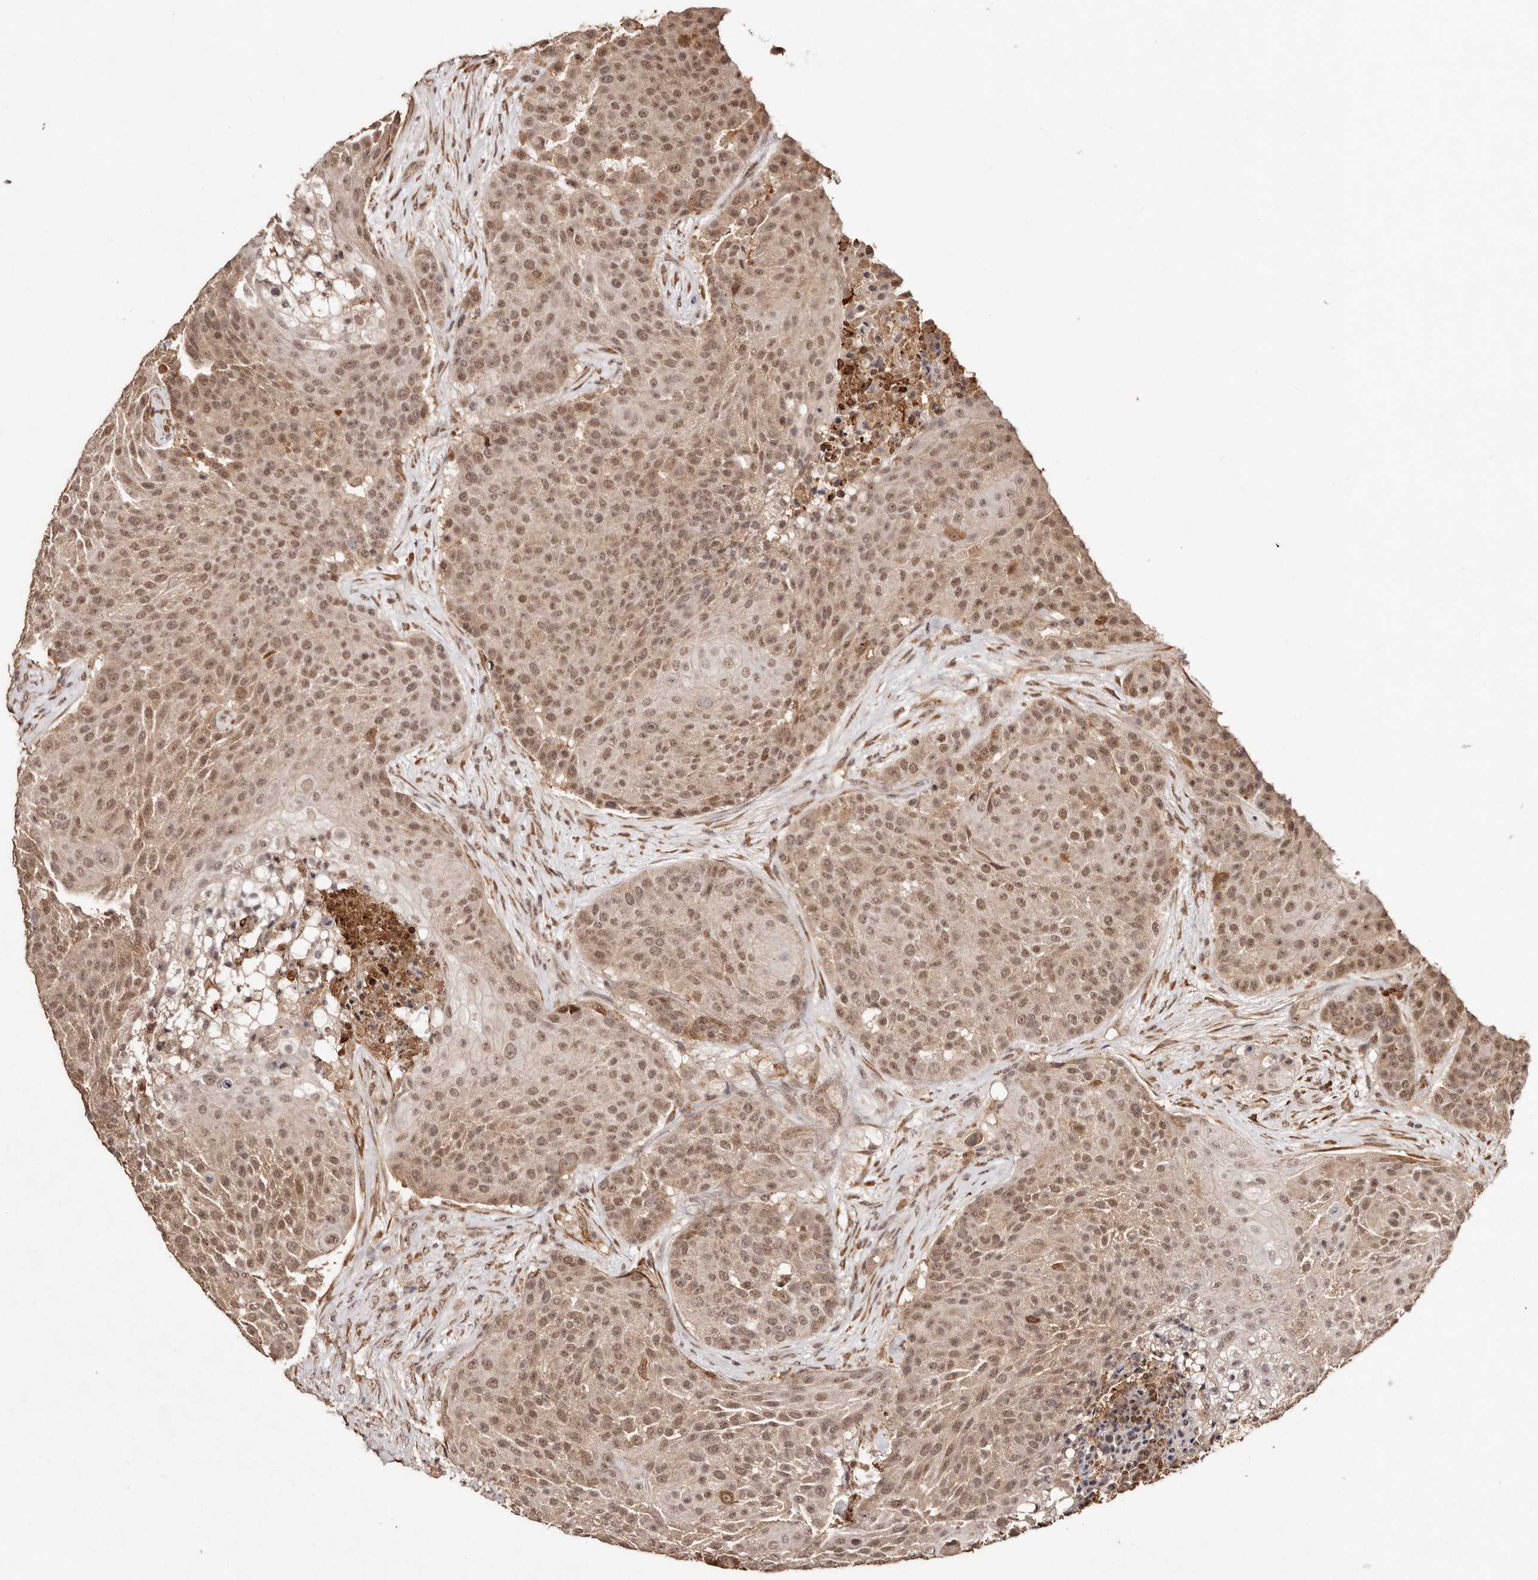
{"staining": {"intensity": "moderate", "quantity": ">75%", "location": "cytoplasmic/membranous,nuclear"}, "tissue": "urothelial cancer", "cell_type": "Tumor cells", "image_type": "cancer", "snomed": [{"axis": "morphology", "description": "Urothelial carcinoma, High grade"}, {"axis": "topography", "description": "Urinary bladder"}], "caption": "The photomicrograph exhibits a brown stain indicating the presence of a protein in the cytoplasmic/membranous and nuclear of tumor cells in high-grade urothelial carcinoma. Using DAB (3,3'-diaminobenzidine) (brown) and hematoxylin (blue) stains, captured at high magnification using brightfield microscopy.", "gene": "BICRAL", "patient": {"sex": "female", "age": 63}}